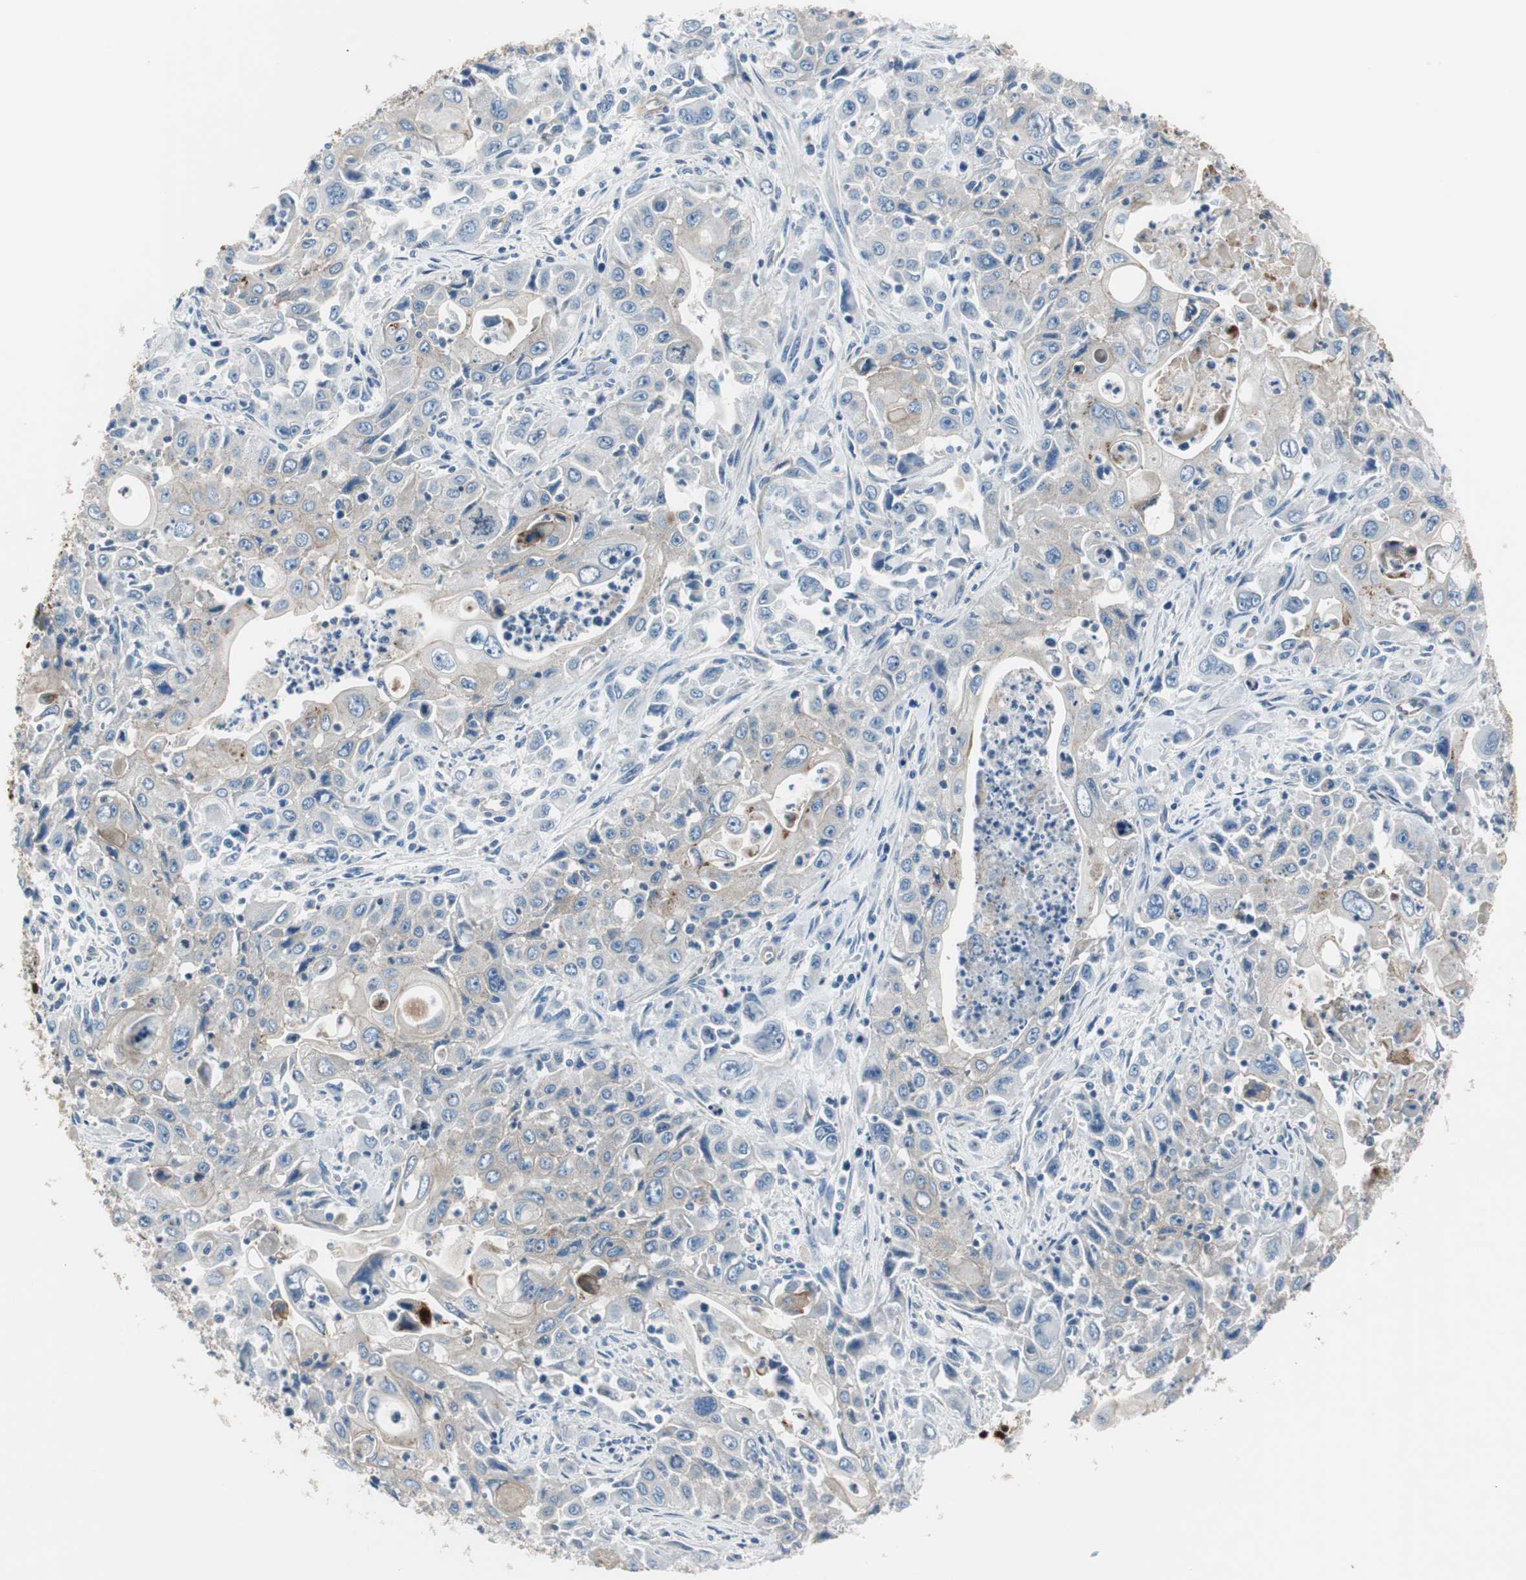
{"staining": {"intensity": "weak", "quantity": "25%-75%", "location": "cytoplasmic/membranous"}, "tissue": "pancreatic cancer", "cell_type": "Tumor cells", "image_type": "cancer", "snomed": [{"axis": "morphology", "description": "Adenocarcinoma, NOS"}, {"axis": "topography", "description": "Pancreas"}], "caption": "Brown immunohistochemical staining in human adenocarcinoma (pancreatic) demonstrates weak cytoplasmic/membranous expression in about 25%-75% of tumor cells.", "gene": "STXBP4", "patient": {"sex": "male", "age": 70}}